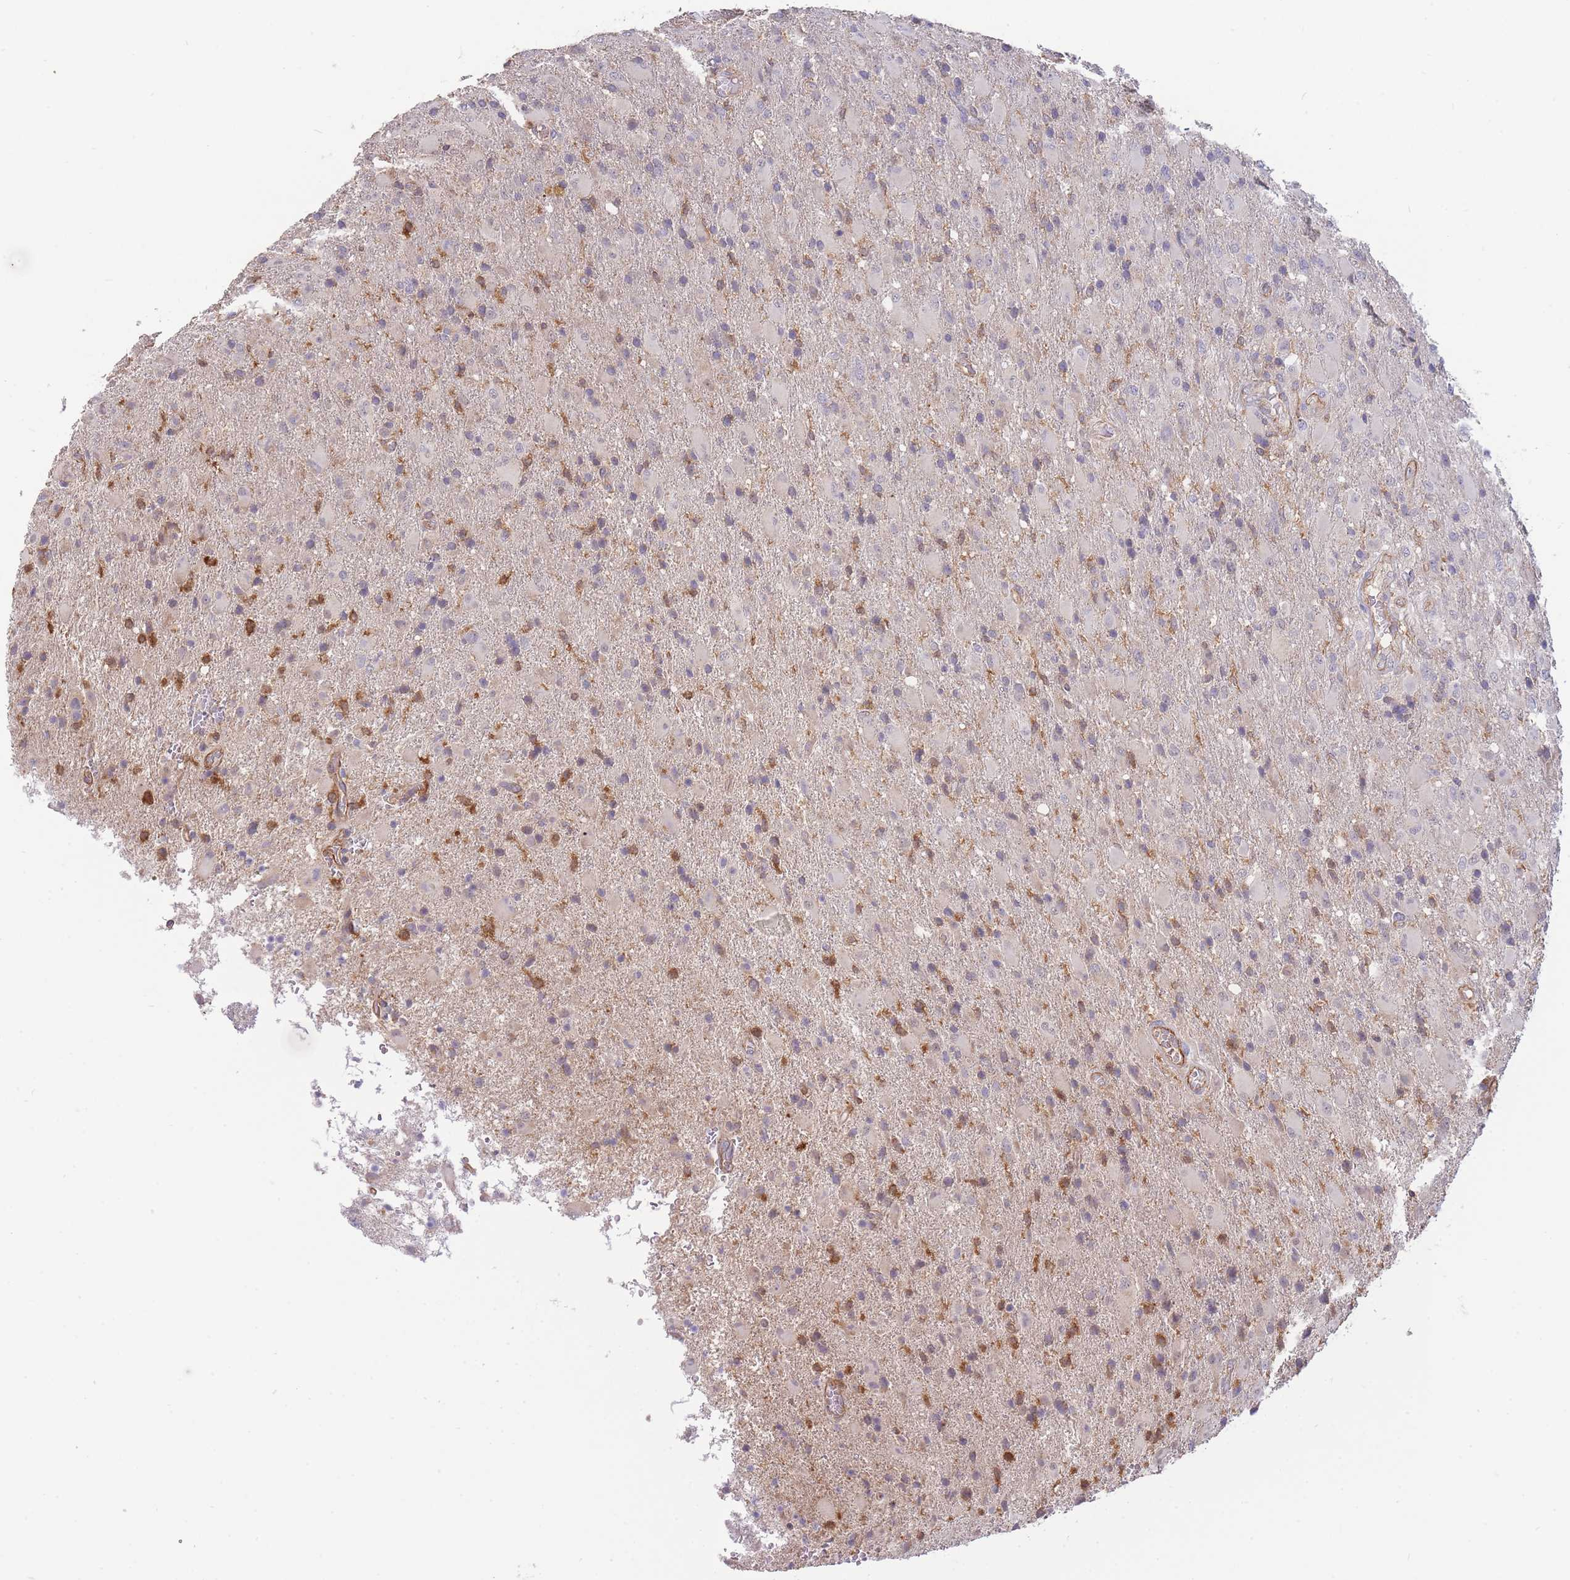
{"staining": {"intensity": "weak", "quantity": "<25%", "location": "cytoplasmic/membranous"}, "tissue": "glioma", "cell_type": "Tumor cells", "image_type": "cancer", "snomed": [{"axis": "morphology", "description": "Glioma, malignant, Low grade"}, {"axis": "topography", "description": "Brain"}], "caption": "DAB (3,3'-diaminobenzidine) immunohistochemical staining of malignant low-grade glioma exhibits no significant staining in tumor cells.", "gene": "NDUFAF5", "patient": {"sex": "male", "age": 65}}